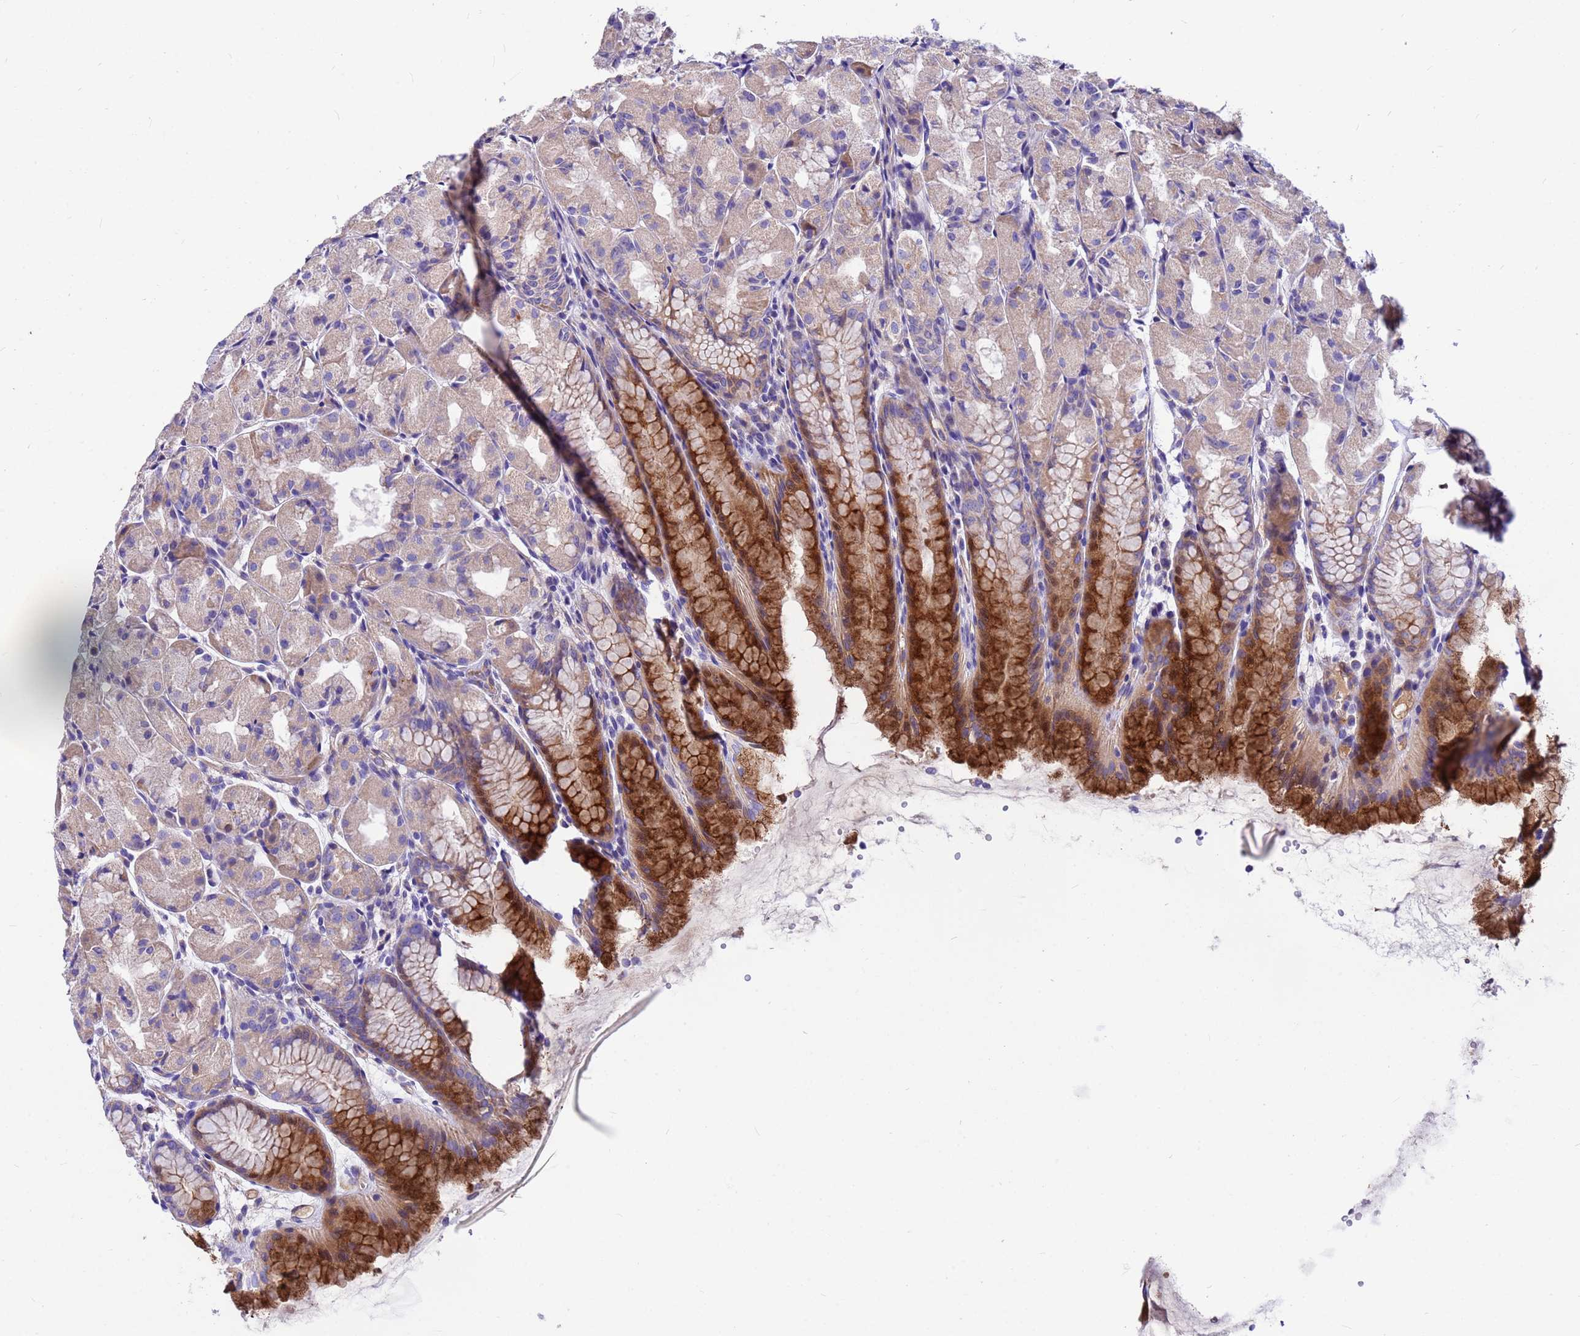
{"staining": {"intensity": "strong", "quantity": "<25%", "location": "cytoplasmic/membranous"}, "tissue": "stomach", "cell_type": "Glandular cells", "image_type": "normal", "snomed": [{"axis": "morphology", "description": "Normal tissue, NOS"}, {"axis": "topography", "description": "Stomach, upper"}], "caption": "Immunohistochemistry (IHC) of unremarkable stomach shows medium levels of strong cytoplasmic/membranous expression in approximately <25% of glandular cells.", "gene": "CRHBP", "patient": {"sex": "male", "age": 47}}